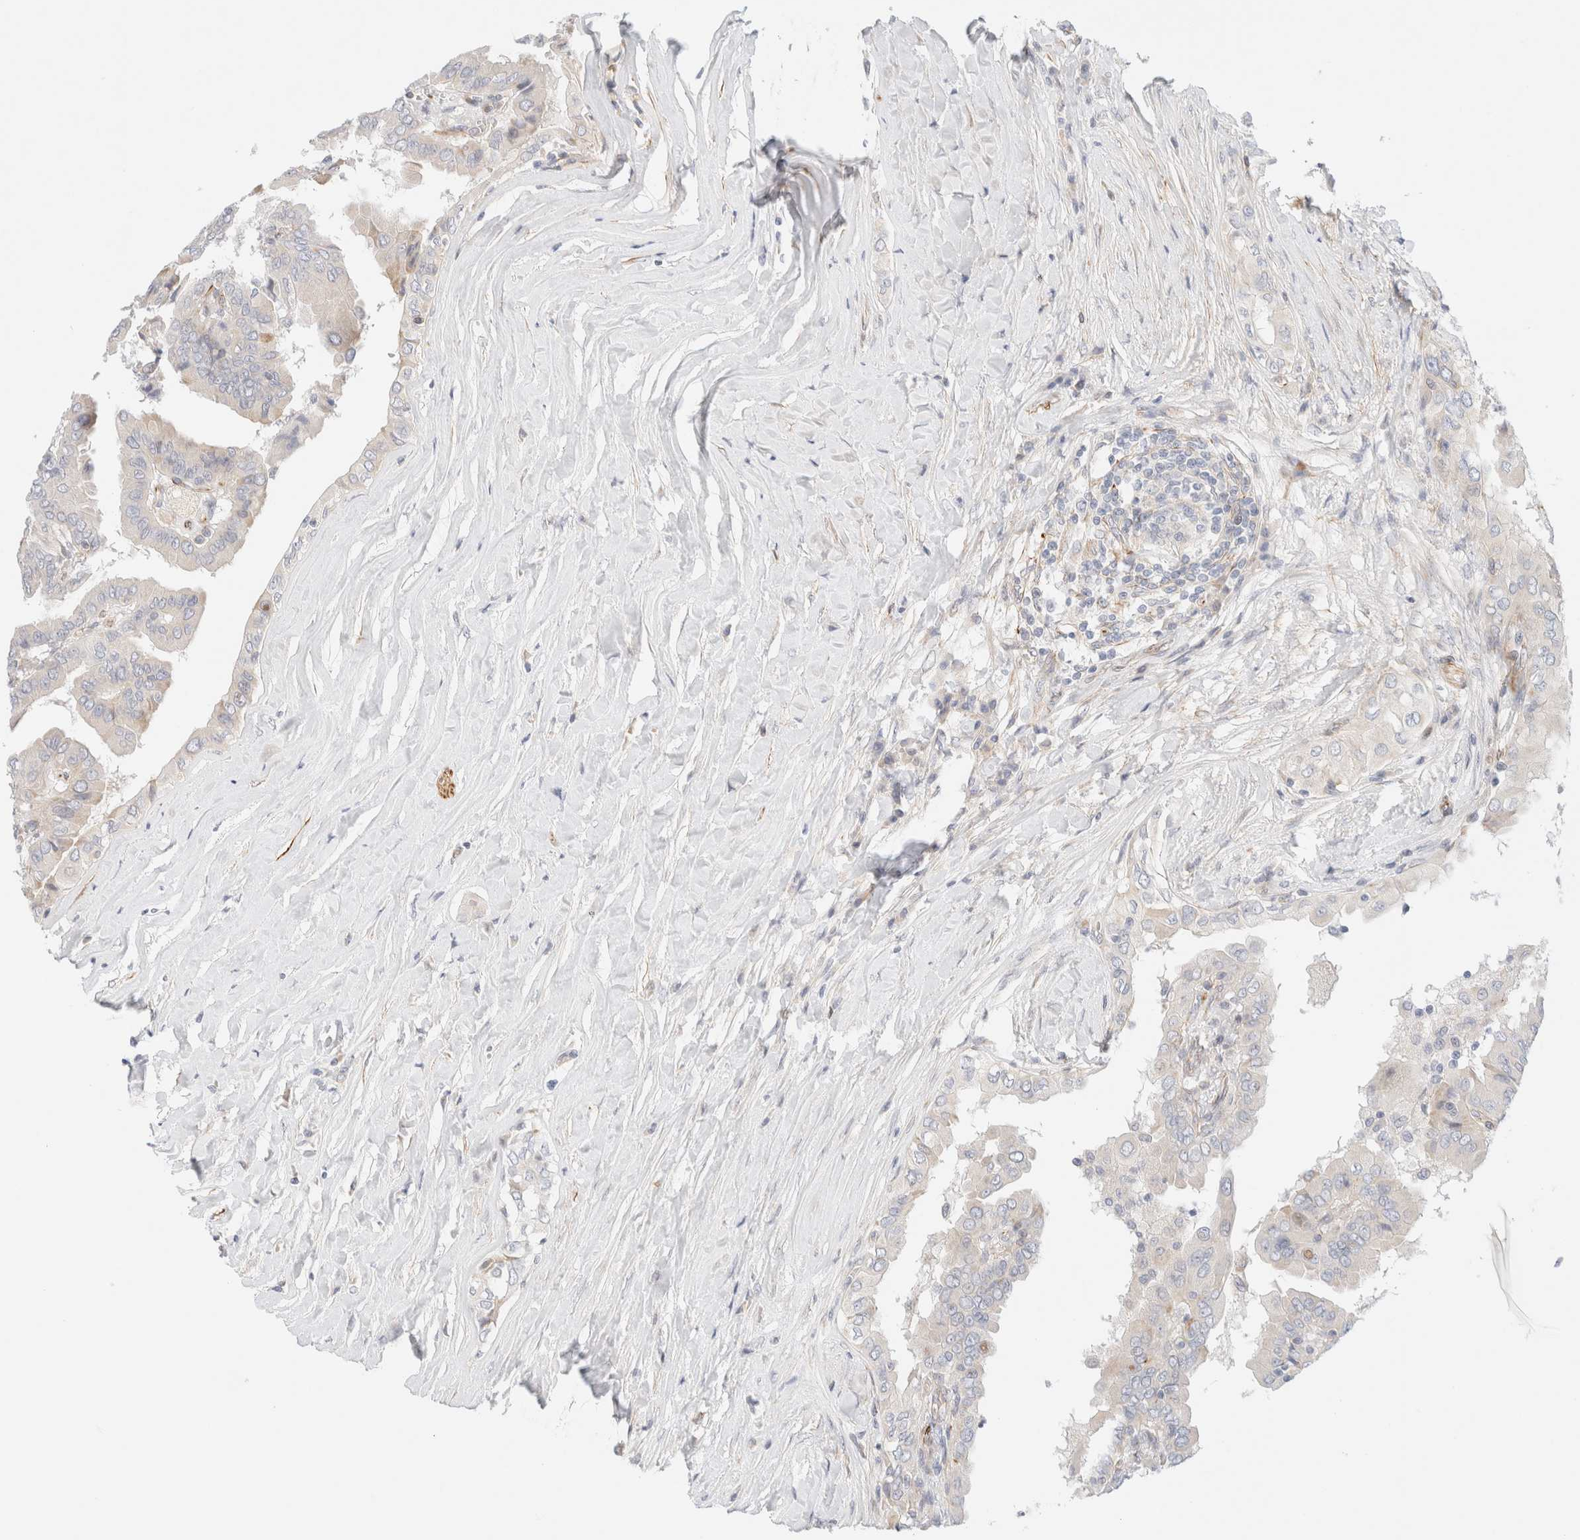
{"staining": {"intensity": "negative", "quantity": "none", "location": "none"}, "tissue": "thyroid cancer", "cell_type": "Tumor cells", "image_type": "cancer", "snomed": [{"axis": "morphology", "description": "Papillary adenocarcinoma, NOS"}, {"axis": "topography", "description": "Thyroid gland"}], "caption": "Human thyroid cancer stained for a protein using immunohistochemistry (IHC) displays no staining in tumor cells.", "gene": "SLC25A48", "patient": {"sex": "male", "age": 33}}